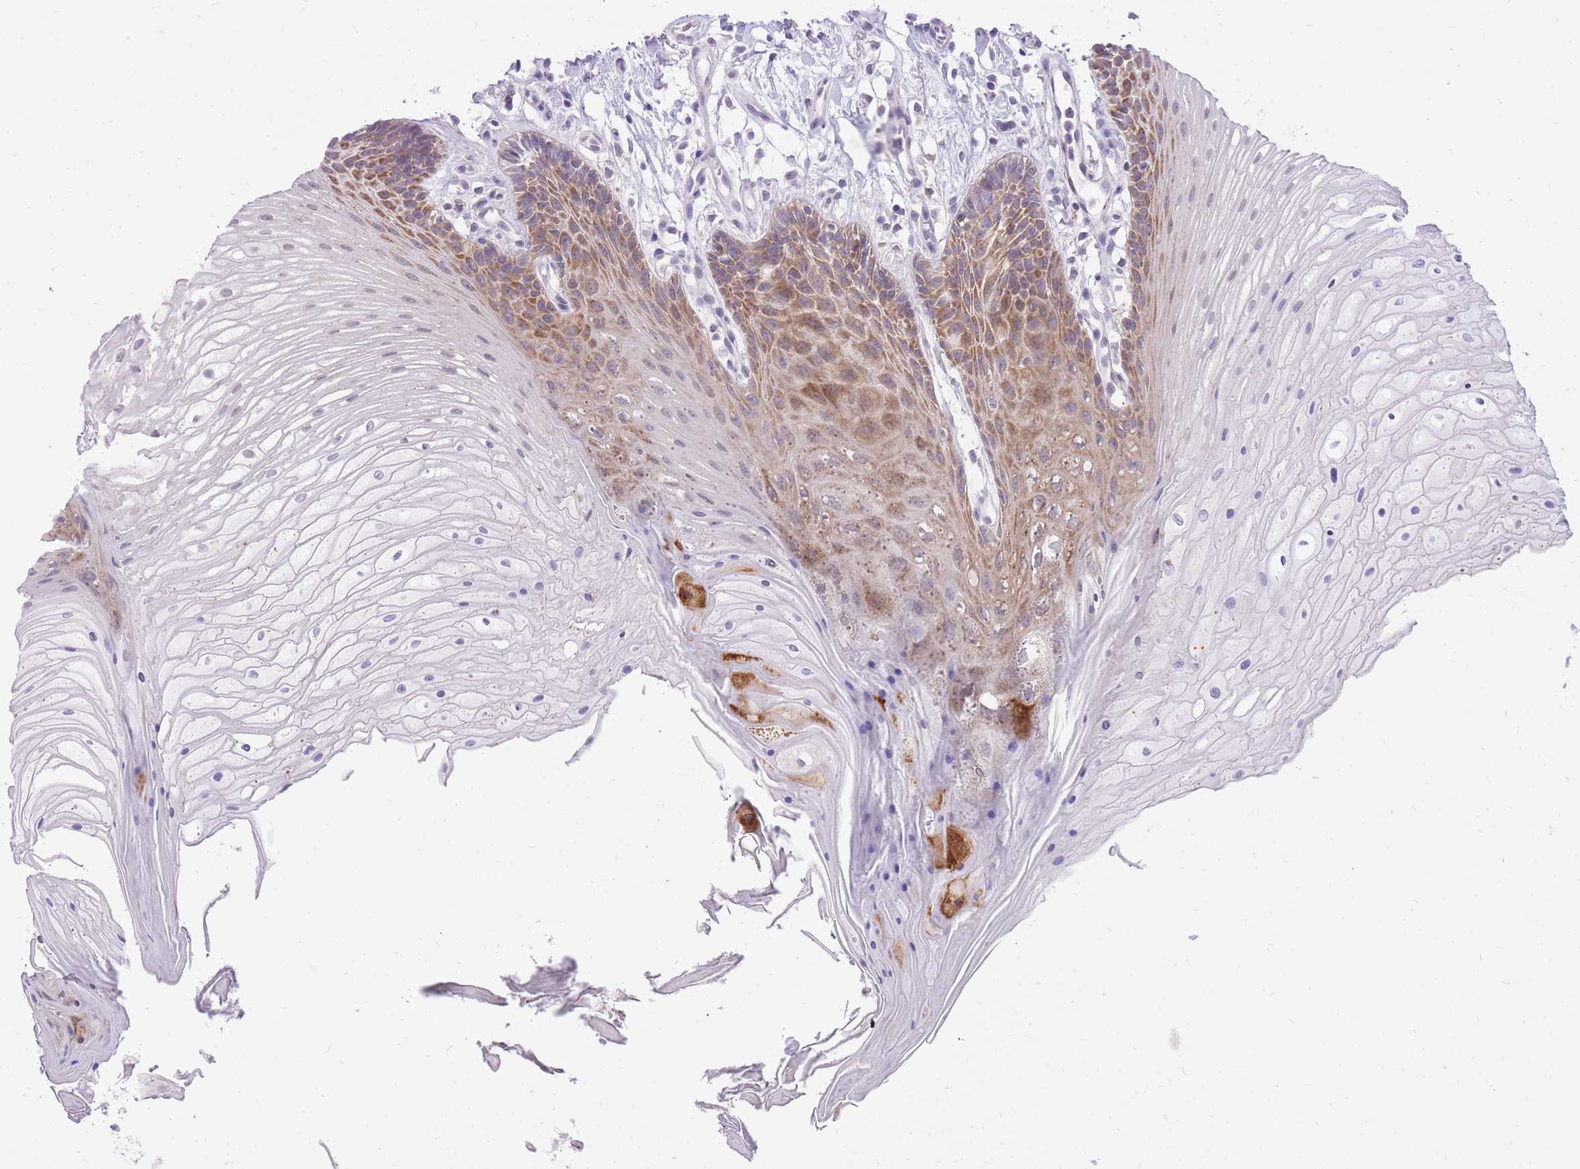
{"staining": {"intensity": "moderate", "quantity": "25%-75%", "location": "cytoplasmic/membranous"}, "tissue": "oral mucosa", "cell_type": "Squamous epithelial cells", "image_type": "normal", "snomed": [{"axis": "morphology", "description": "Normal tissue, NOS"}, {"axis": "topography", "description": "Oral tissue"}], "caption": "About 25%-75% of squamous epithelial cells in unremarkable oral mucosa display moderate cytoplasmic/membranous protein staining as visualized by brown immunohistochemical staining.", "gene": "DENND2D", "patient": {"sex": "female", "age": 80}}